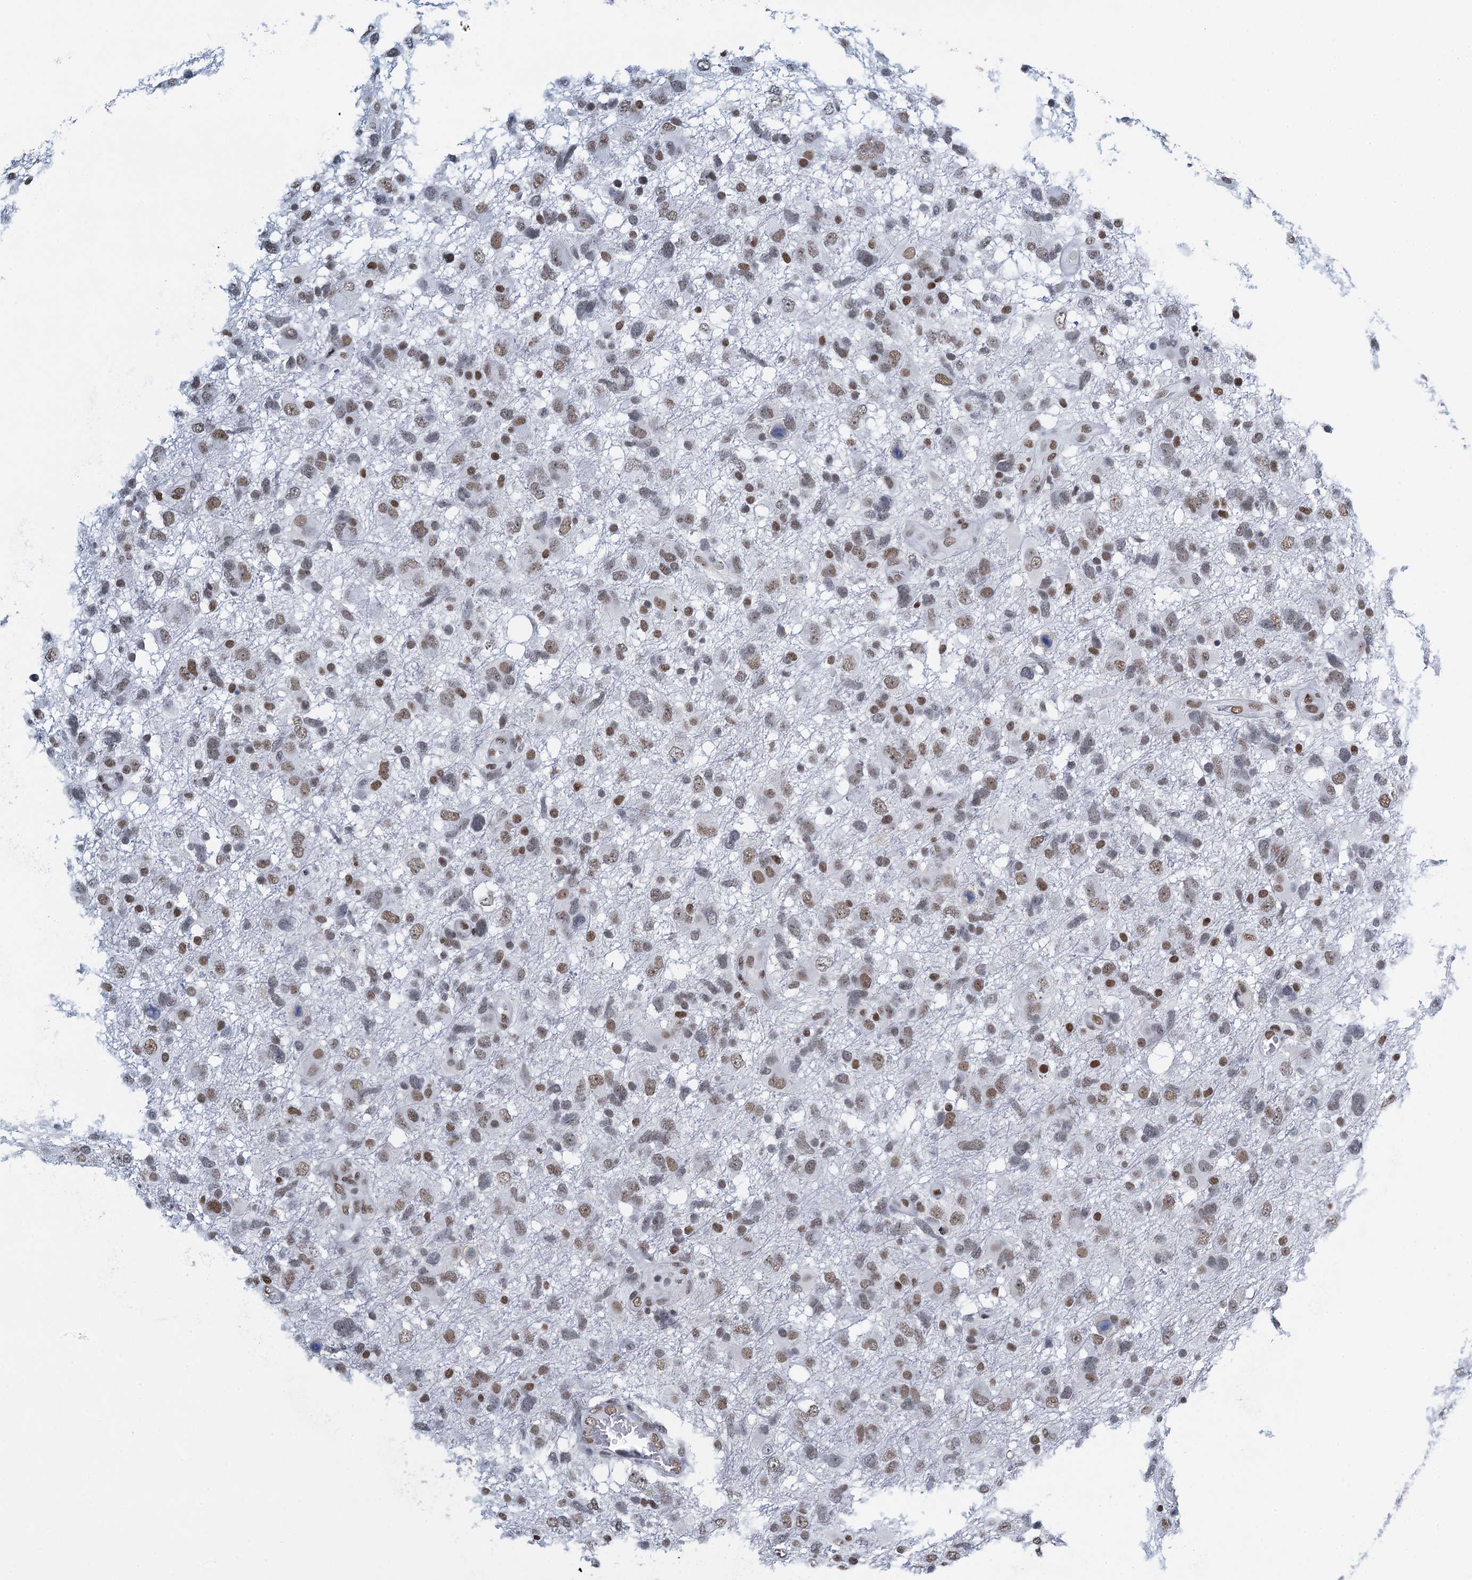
{"staining": {"intensity": "moderate", "quantity": "25%-75%", "location": "nuclear"}, "tissue": "glioma", "cell_type": "Tumor cells", "image_type": "cancer", "snomed": [{"axis": "morphology", "description": "Glioma, malignant, High grade"}, {"axis": "topography", "description": "Brain"}], "caption": "Tumor cells show medium levels of moderate nuclear expression in approximately 25%-75% of cells in human malignant glioma (high-grade).", "gene": "HNRNPUL2", "patient": {"sex": "male", "age": 61}}